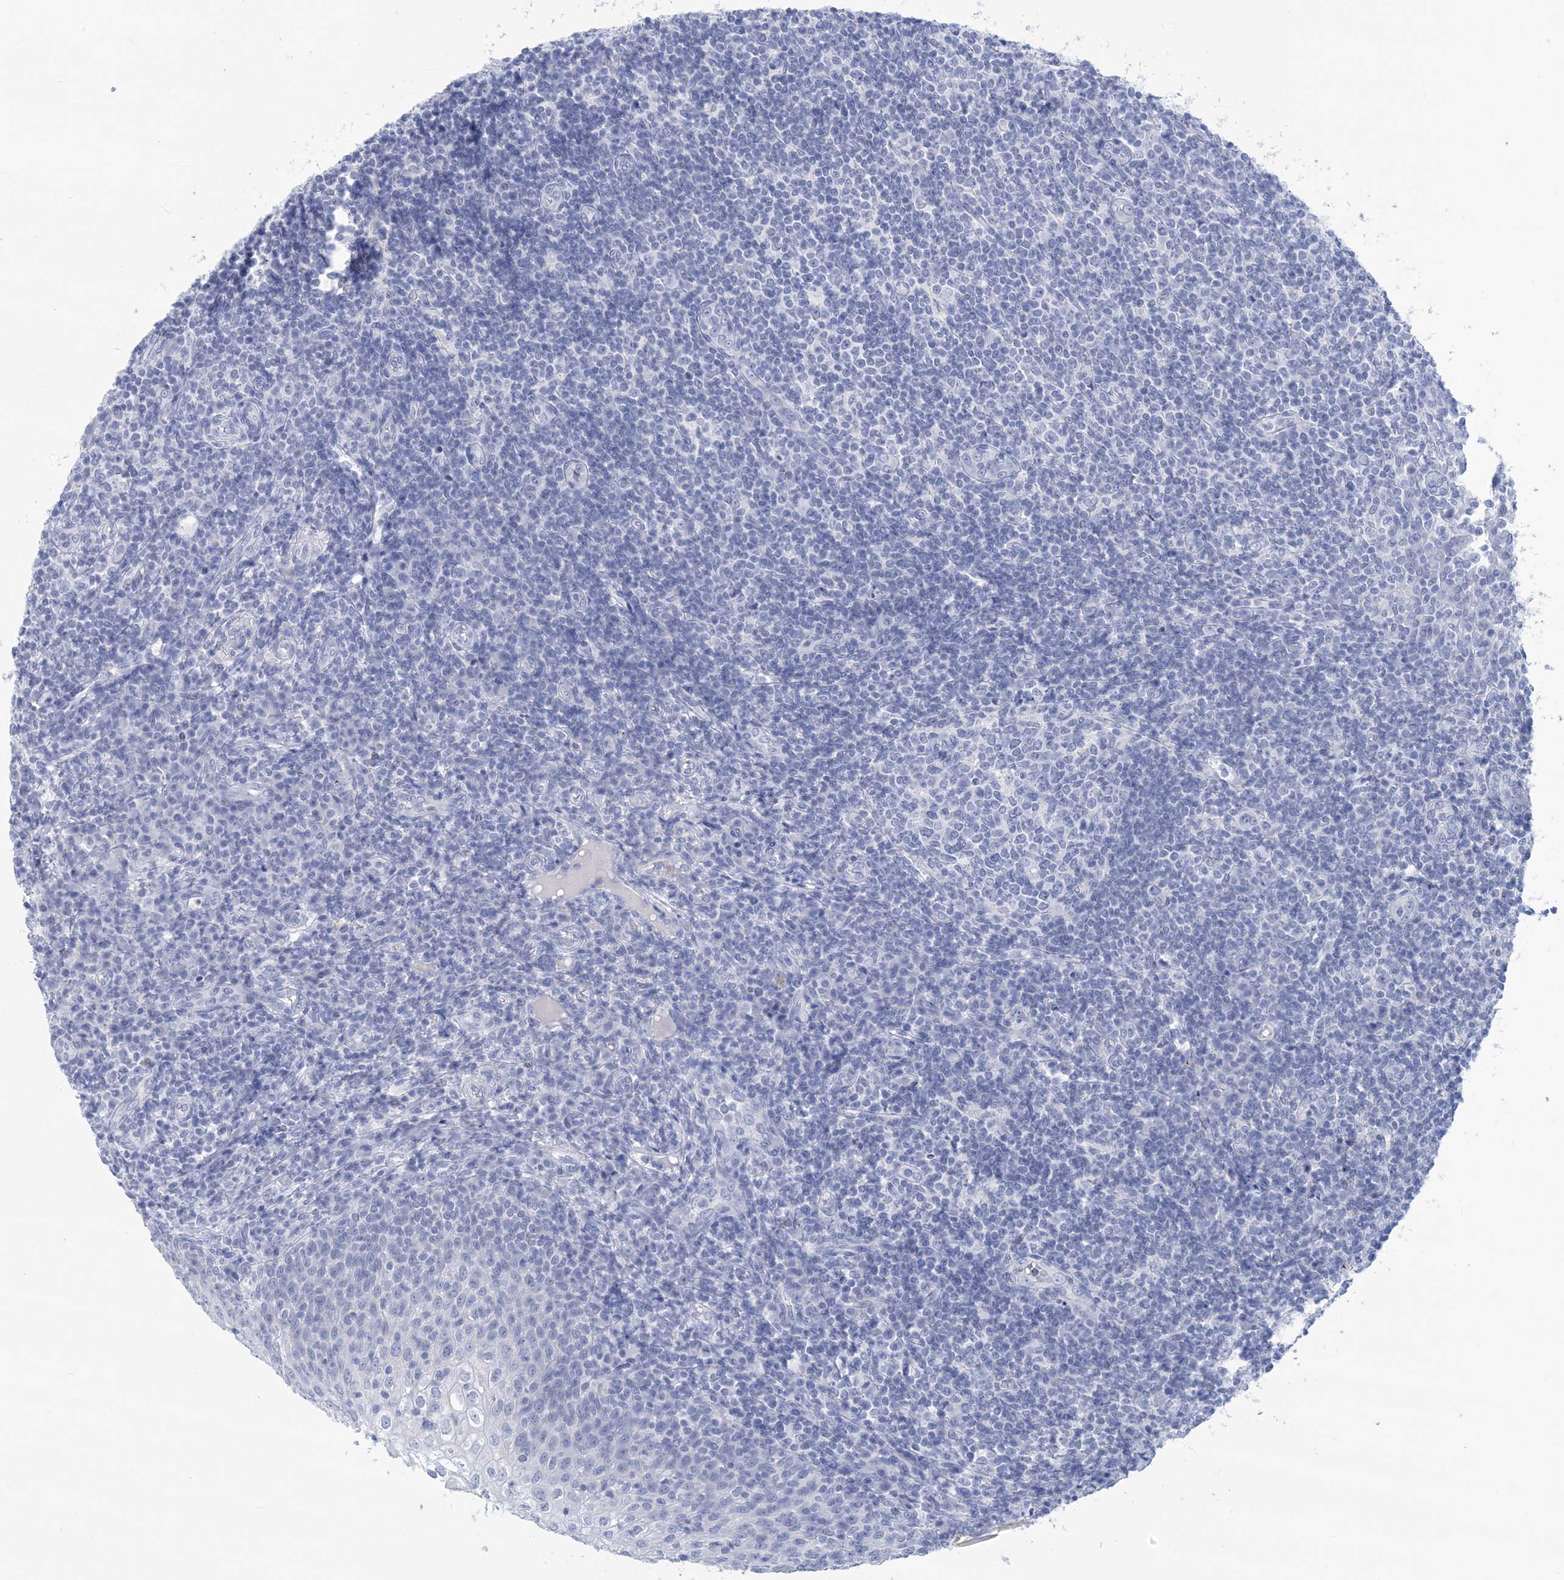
{"staining": {"intensity": "negative", "quantity": "none", "location": "none"}, "tissue": "tonsil", "cell_type": "Germinal center cells", "image_type": "normal", "snomed": [{"axis": "morphology", "description": "Normal tissue, NOS"}, {"axis": "topography", "description": "Tonsil"}], "caption": "A histopathology image of tonsil stained for a protein displays no brown staining in germinal center cells.", "gene": "SH3YL1", "patient": {"sex": "female", "age": 19}}